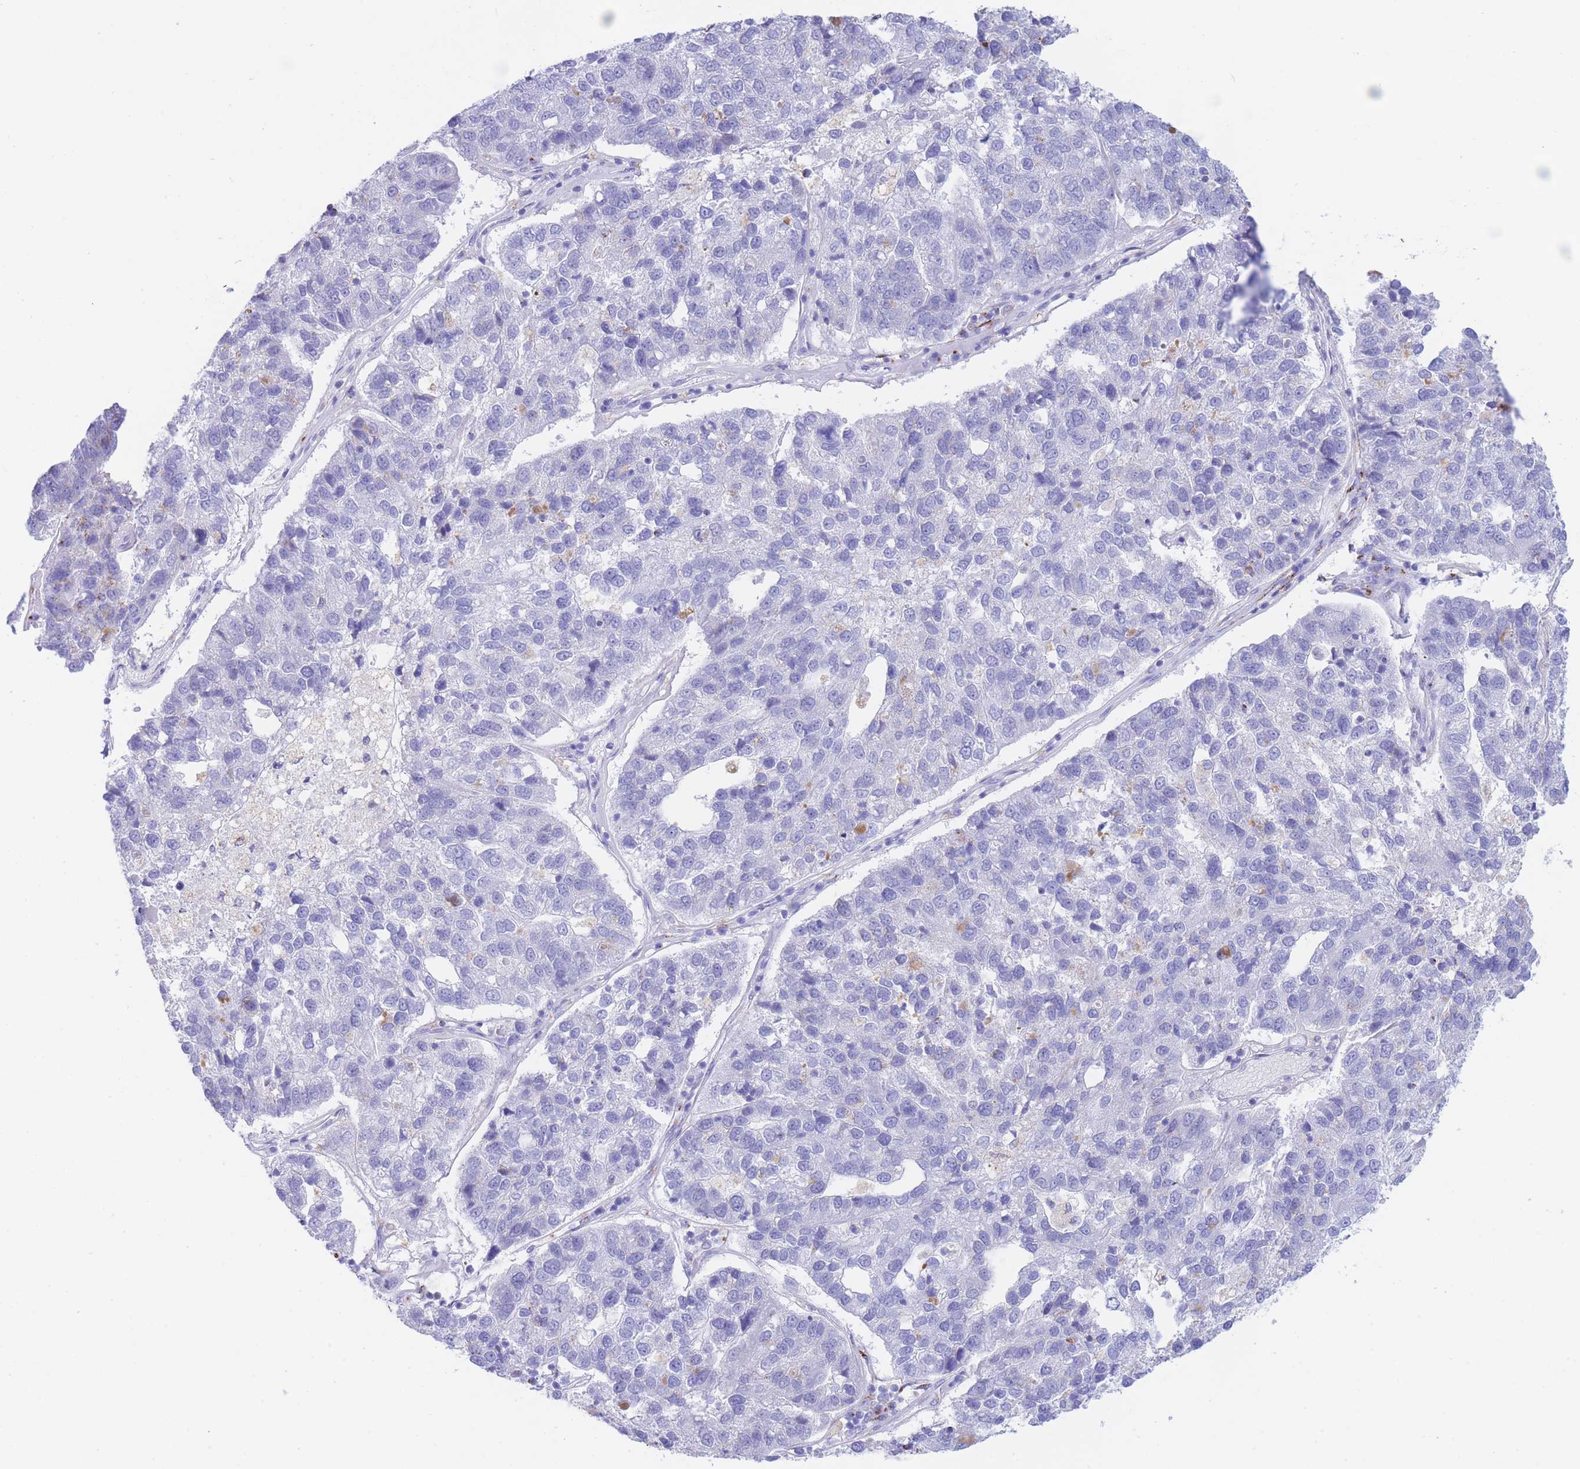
{"staining": {"intensity": "negative", "quantity": "none", "location": "none"}, "tissue": "pancreatic cancer", "cell_type": "Tumor cells", "image_type": "cancer", "snomed": [{"axis": "morphology", "description": "Adenocarcinoma, NOS"}, {"axis": "topography", "description": "Pancreas"}], "caption": "High magnification brightfield microscopy of adenocarcinoma (pancreatic) stained with DAB (3,3'-diaminobenzidine) (brown) and counterstained with hematoxylin (blue): tumor cells show no significant expression.", "gene": "FAM3C", "patient": {"sex": "female", "age": 61}}